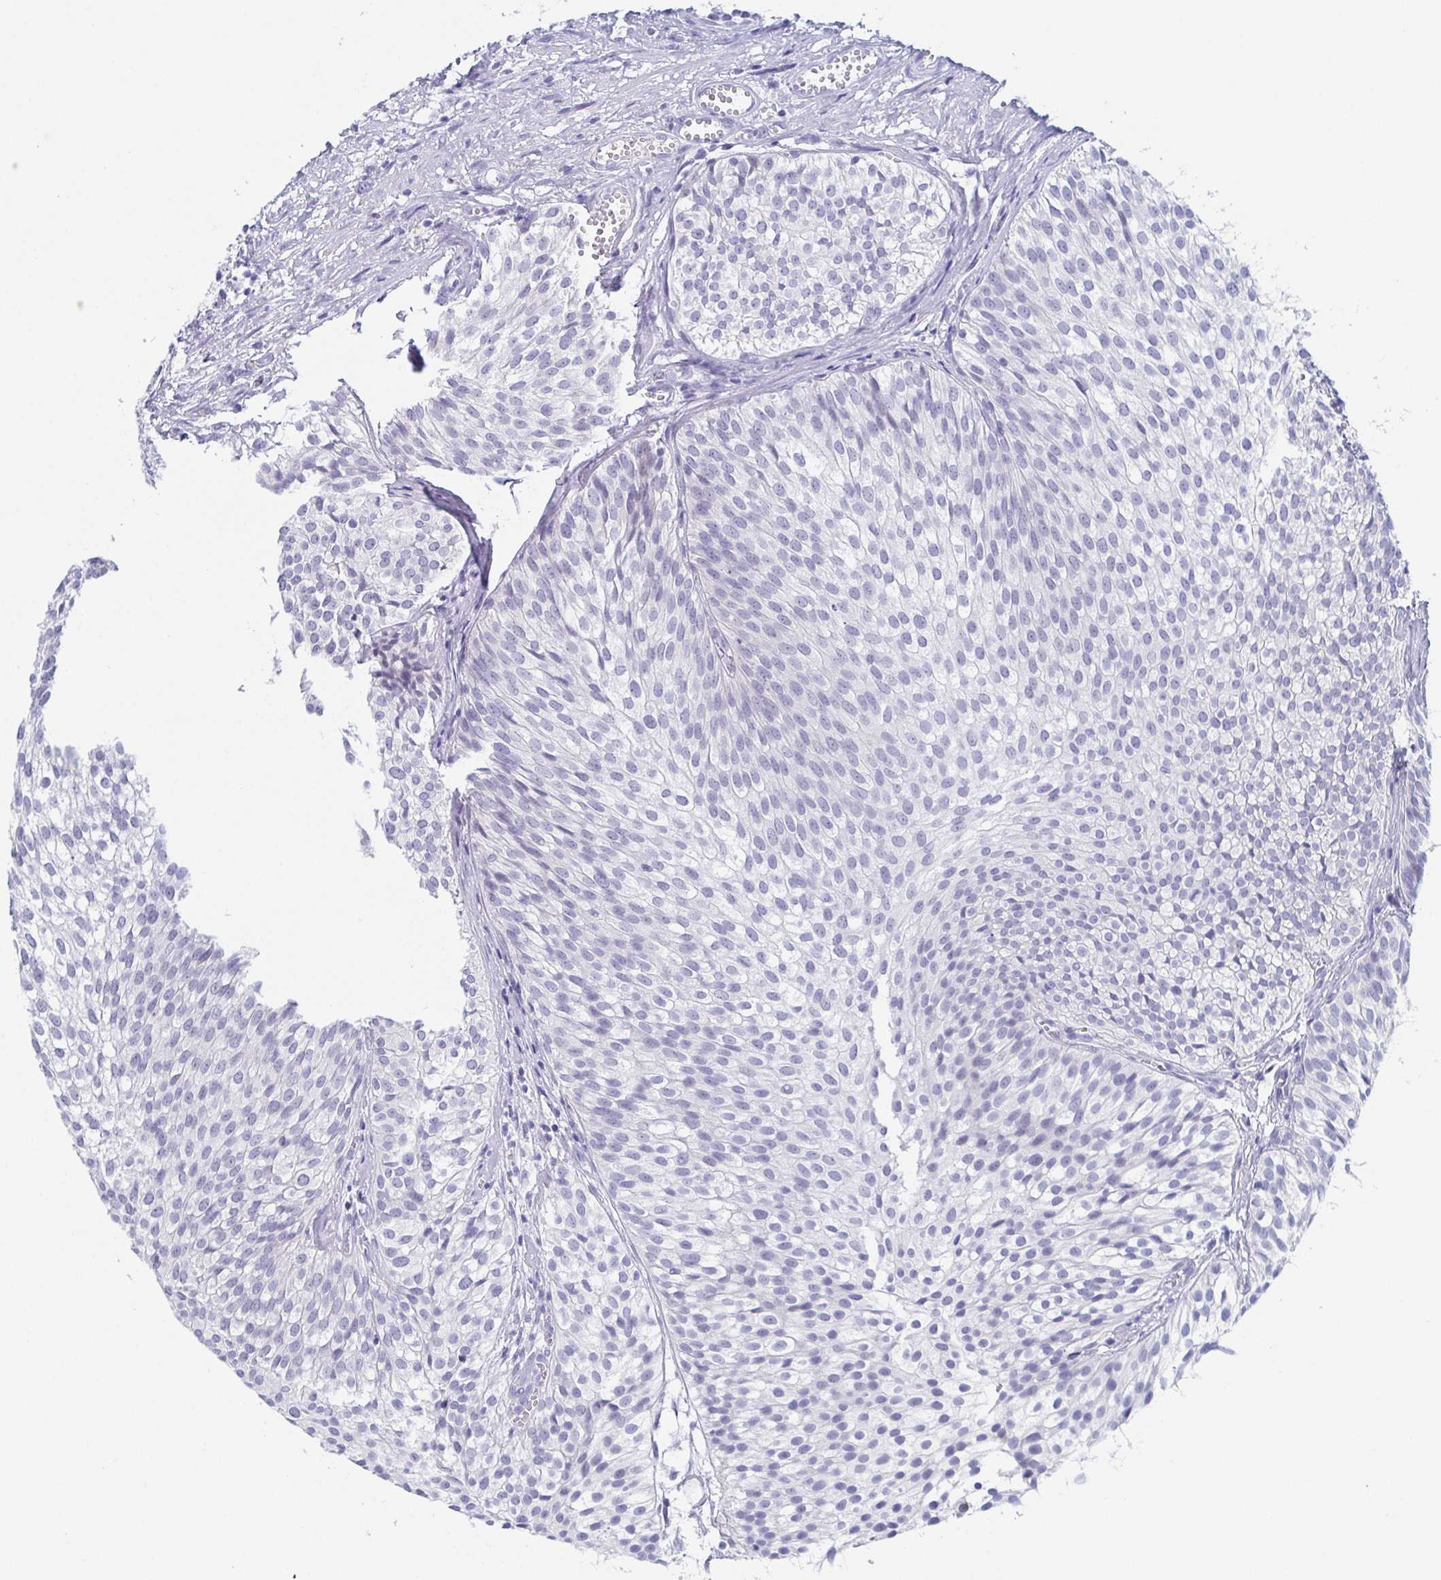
{"staining": {"intensity": "negative", "quantity": "none", "location": "none"}, "tissue": "urothelial cancer", "cell_type": "Tumor cells", "image_type": "cancer", "snomed": [{"axis": "morphology", "description": "Urothelial carcinoma, Low grade"}, {"axis": "topography", "description": "Urinary bladder"}], "caption": "Urothelial cancer stained for a protein using IHC reveals no expression tumor cells.", "gene": "REG4", "patient": {"sex": "male", "age": 91}}